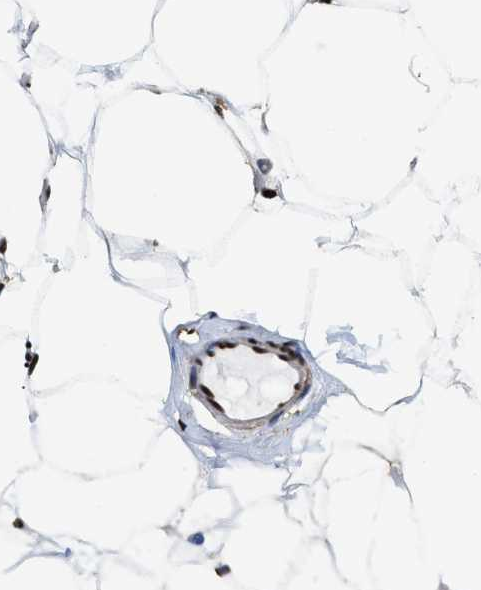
{"staining": {"intensity": "strong", "quantity": ">75%", "location": "nuclear"}, "tissue": "adipose tissue", "cell_type": "Adipocytes", "image_type": "normal", "snomed": [{"axis": "morphology", "description": "Normal tissue, NOS"}, {"axis": "topography", "description": "Breast"}, {"axis": "topography", "description": "Soft tissue"}], "caption": "Immunohistochemical staining of benign human adipose tissue exhibits high levels of strong nuclear expression in approximately >75% of adipocytes. (DAB IHC with brightfield microscopy, high magnification).", "gene": "RAD21", "patient": {"sex": "female", "age": 75}}